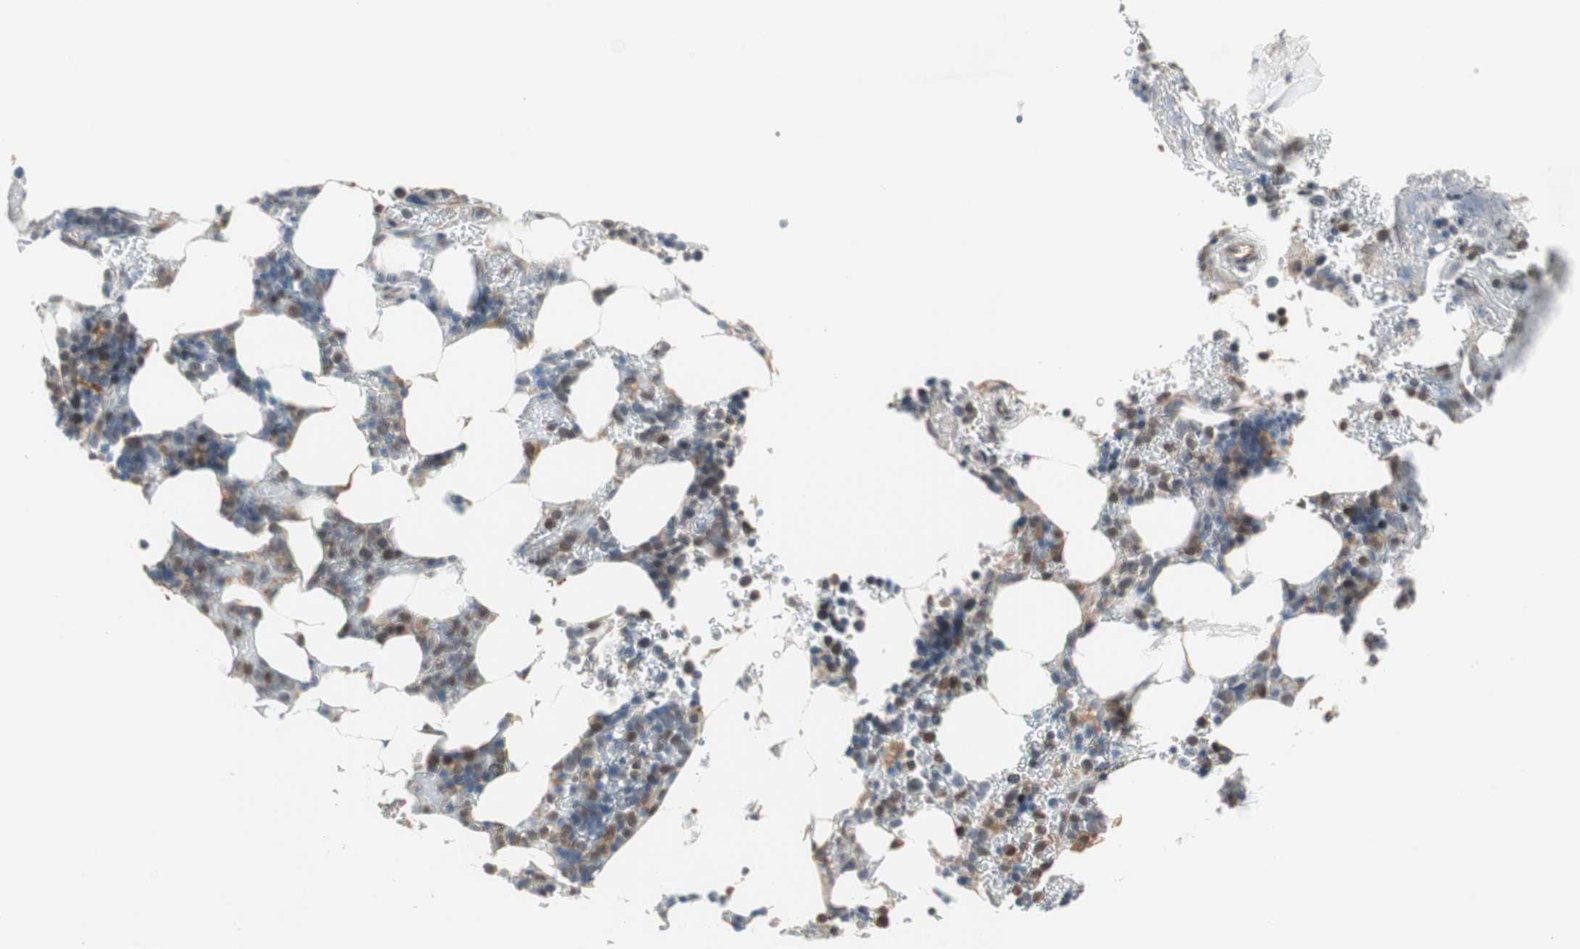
{"staining": {"intensity": "moderate", "quantity": "25%-75%", "location": "nuclear"}, "tissue": "bone marrow", "cell_type": "Hematopoietic cells", "image_type": "normal", "snomed": [{"axis": "morphology", "description": "Normal tissue, NOS"}, {"axis": "topography", "description": "Bone marrow"}], "caption": "Immunohistochemical staining of benign bone marrow demonstrates 25%-75% levels of moderate nuclear protein positivity in approximately 25%-75% of hematopoietic cells.", "gene": "SNX4", "patient": {"sex": "female", "age": 73}}